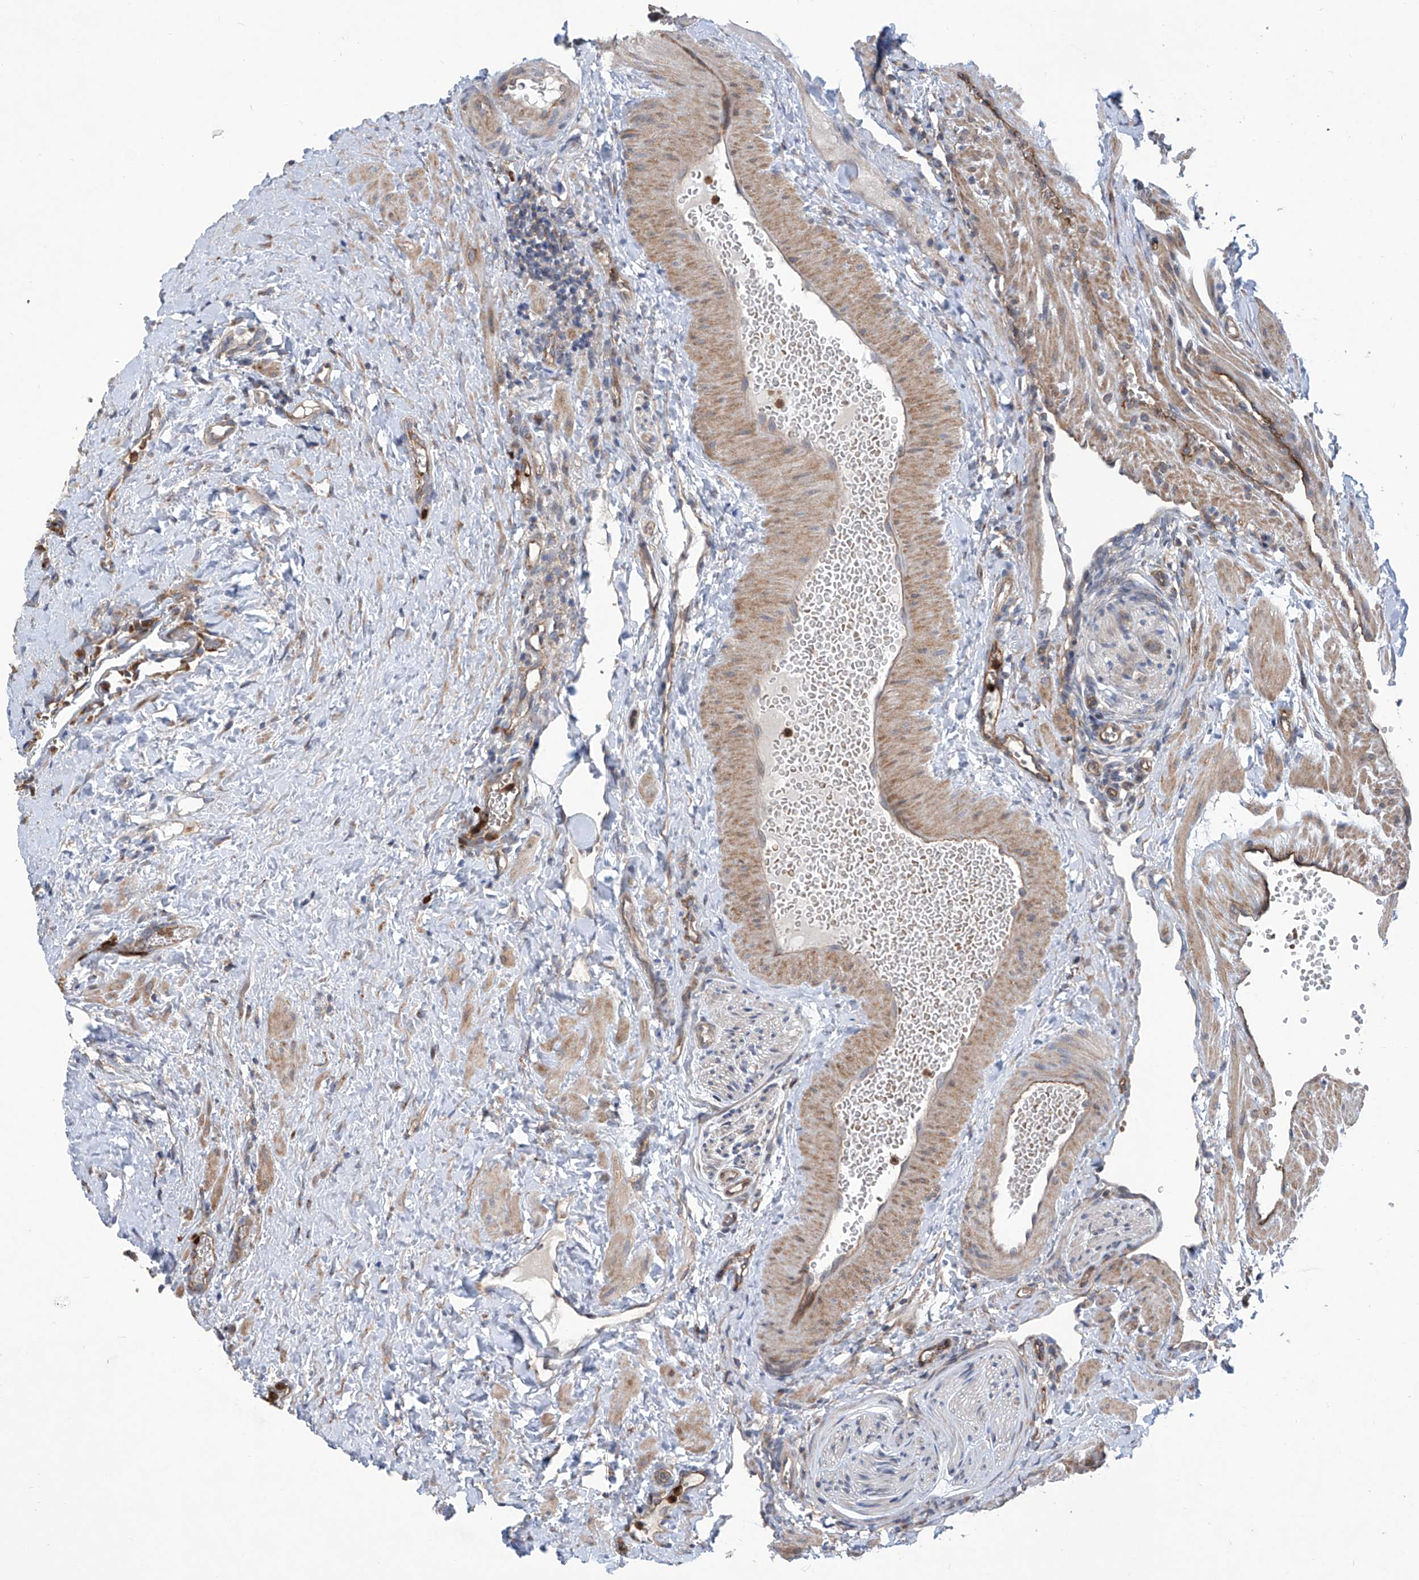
{"staining": {"intensity": "negative", "quantity": "none", "location": "none"}, "tissue": "ovary", "cell_type": "Follicle cells", "image_type": "normal", "snomed": [{"axis": "morphology", "description": "Normal tissue, NOS"}, {"axis": "morphology", "description": "Cyst, NOS"}, {"axis": "topography", "description": "Ovary"}], "caption": "Immunohistochemical staining of benign human ovary reveals no significant expression in follicle cells.", "gene": "EIF2D", "patient": {"sex": "female", "age": 33}}